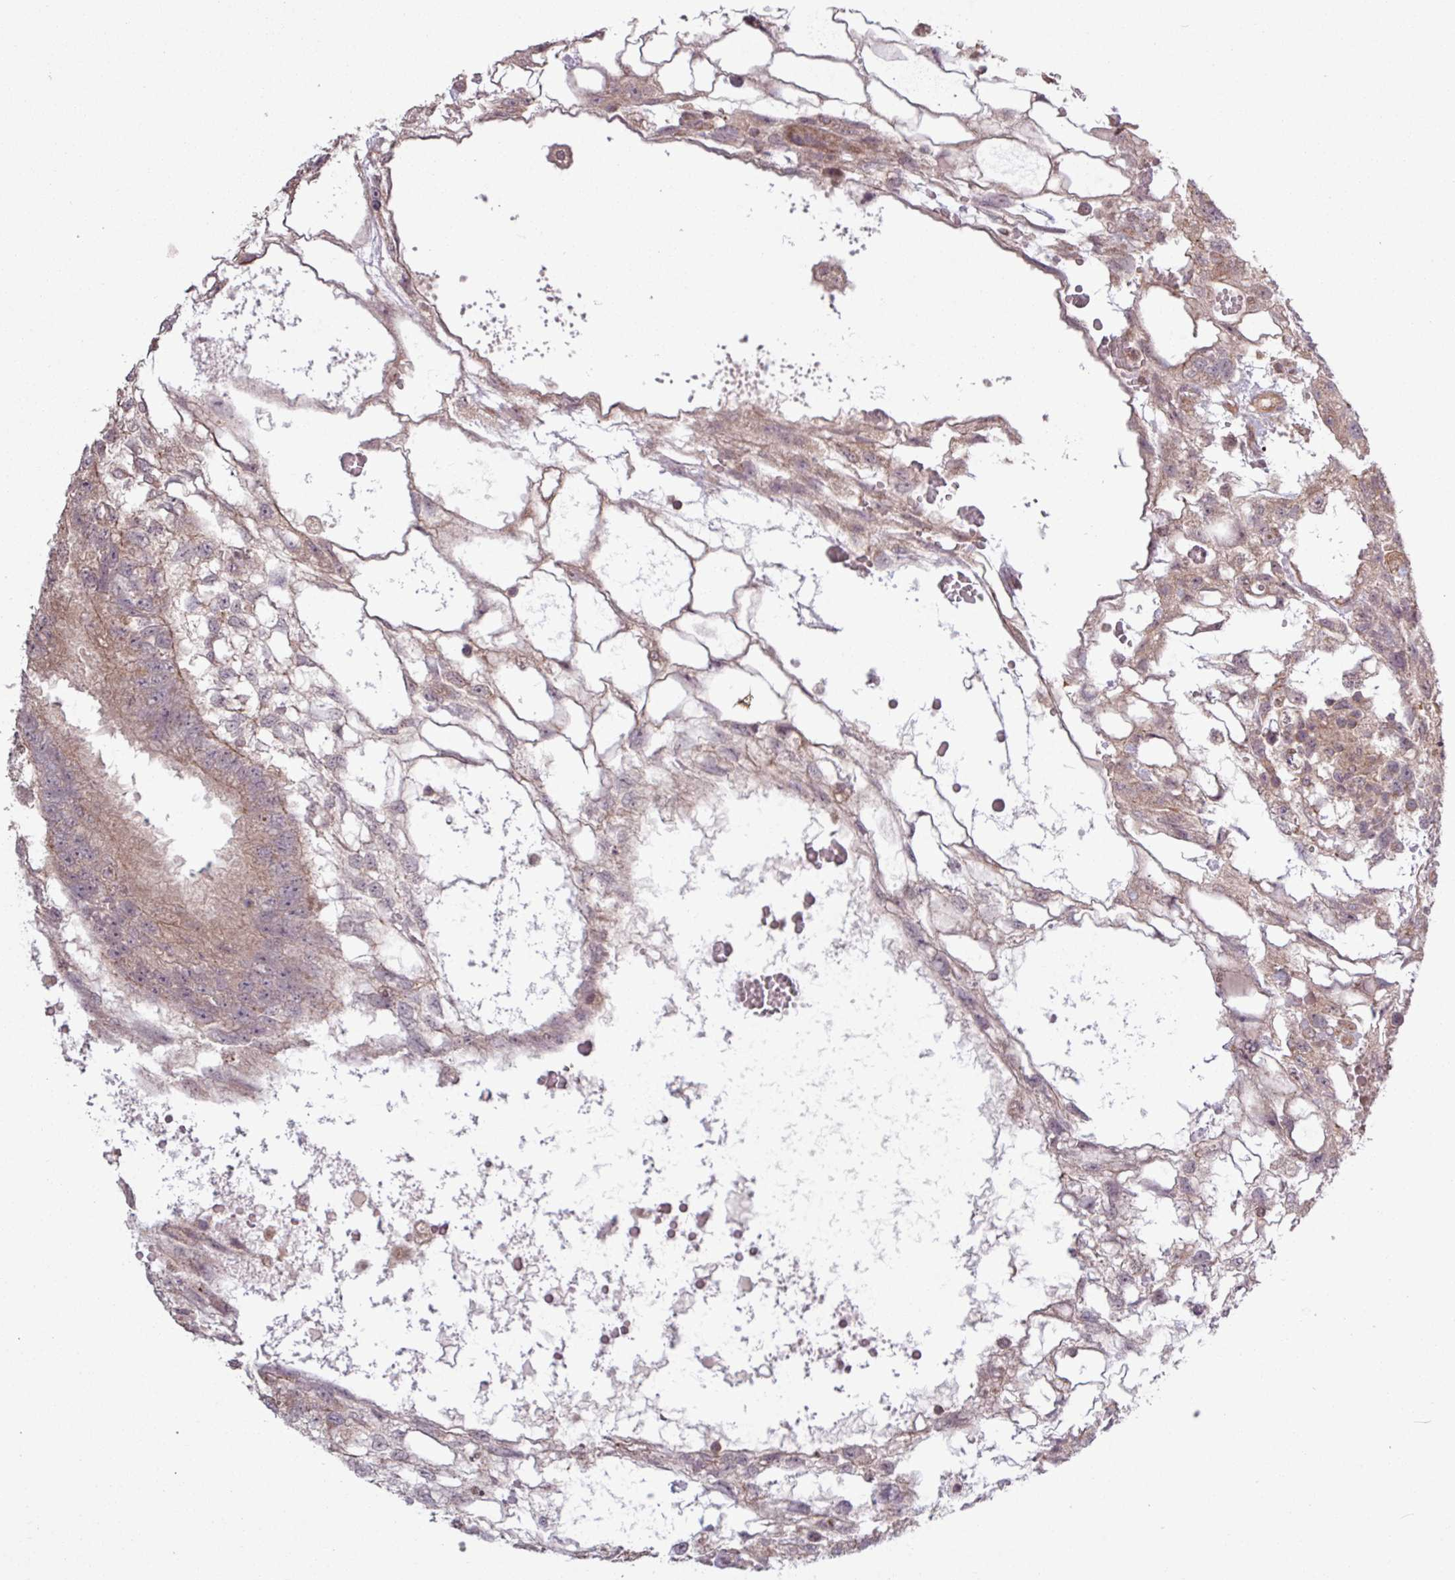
{"staining": {"intensity": "moderate", "quantity": ">75%", "location": "cytoplasmic/membranous"}, "tissue": "testis cancer", "cell_type": "Tumor cells", "image_type": "cancer", "snomed": [{"axis": "morphology", "description": "Normal tissue, NOS"}, {"axis": "morphology", "description": "Carcinoma, Embryonal, NOS"}, {"axis": "topography", "description": "Testis"}], "caption": "Testis cancer (embryonal carcinoma) tissue exhibits moderate cytoplasmic/membranous expression in about >75% of tumor cells, visualized by immunohistochemistry.", "gene": "TRABD2A", "patient": {"sex": "male", "age": 32}}